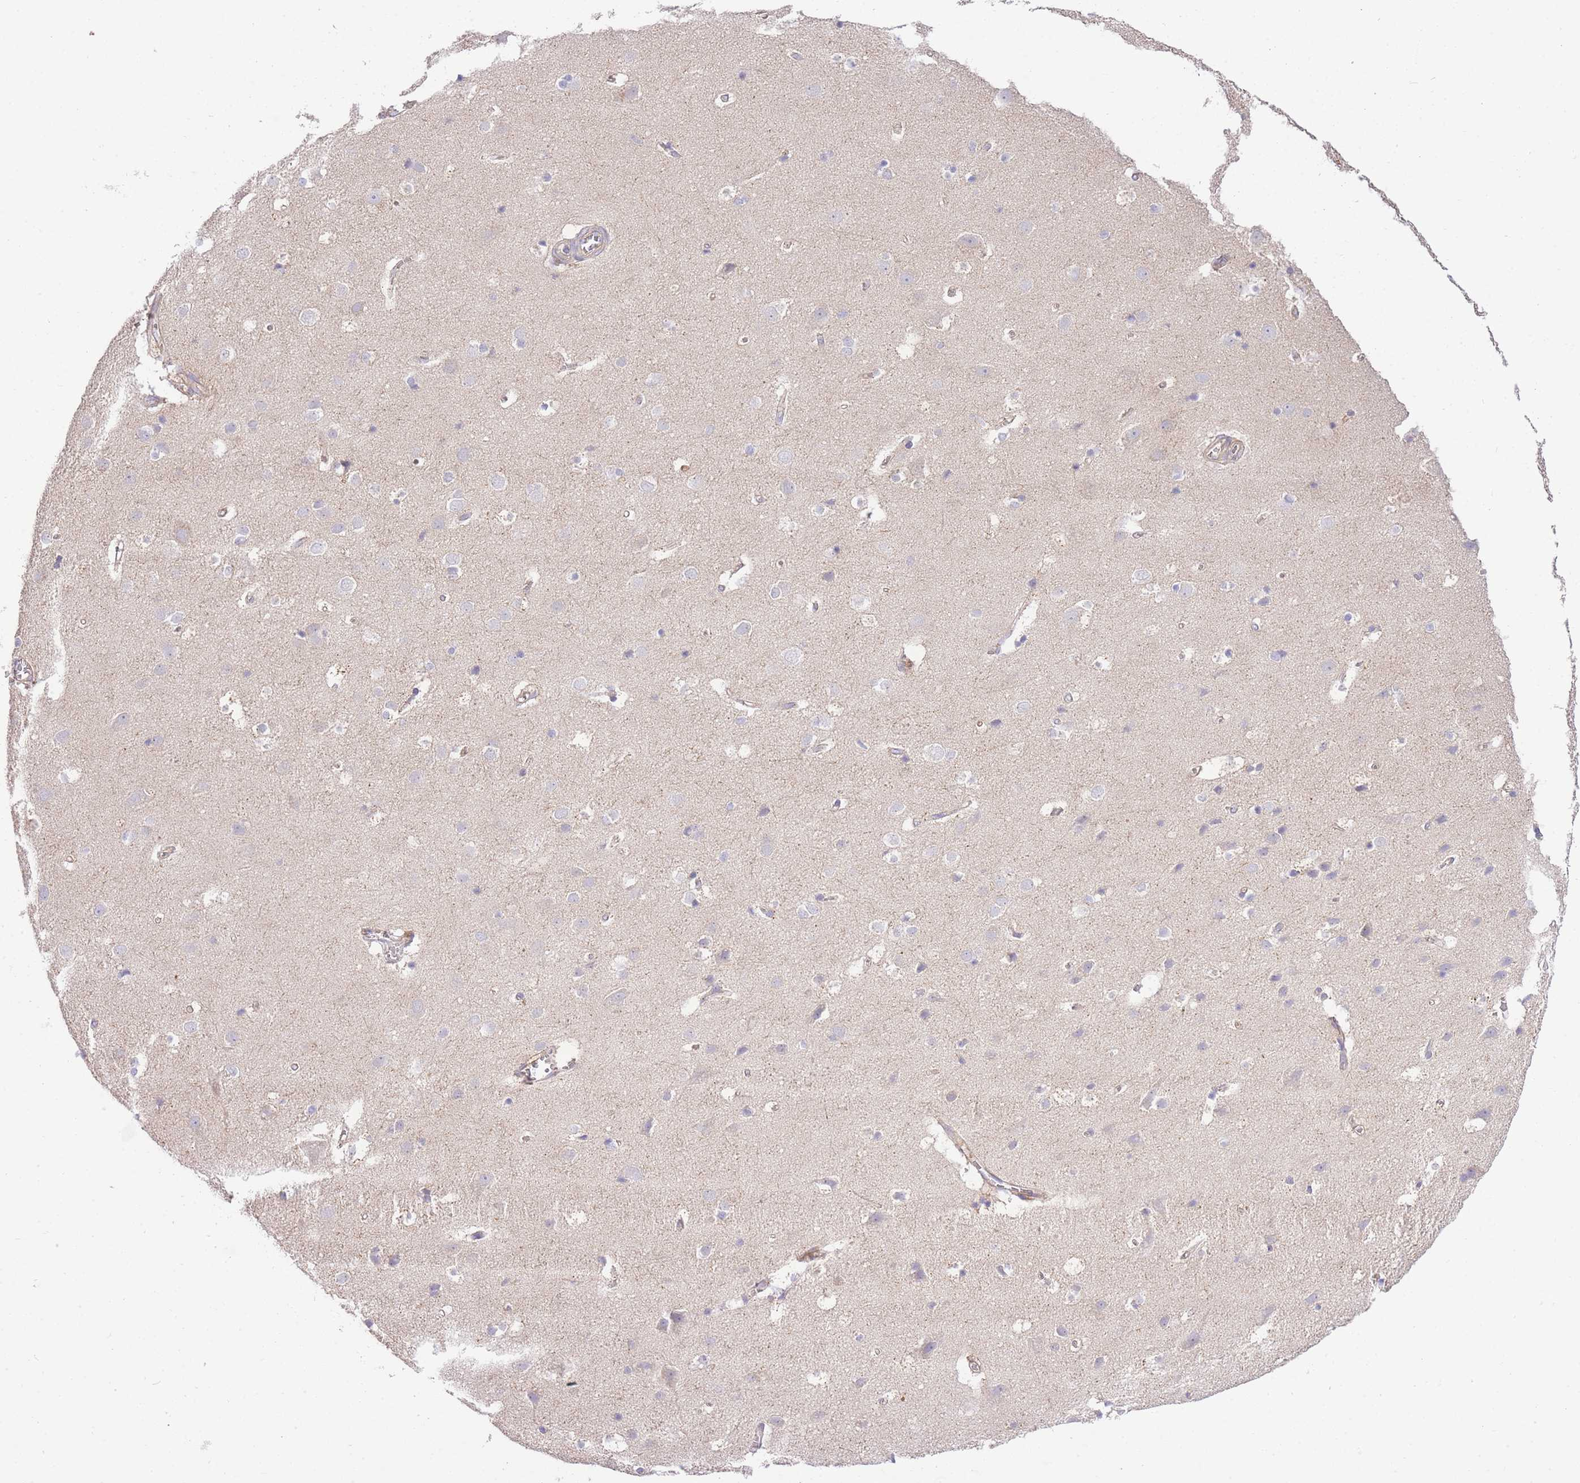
{"staining": {"intensity": "negative", "quantity": "none", "location": "none"}, "tissue": "cerebral cortex", "cell_type": "Endothelial cells", "image_type": "normal", "snomed": [{"axis": "morphology", "description": "Normal tissue, NOS"}, {"axis": "topography", "description": "Cerebral cortex"}], "caption": "A micrograph of human cerebral cortex is negative for staining in endothelial cells.", "gene": "INSYN2B", "patient": {"sex": "male", "age": 54}}